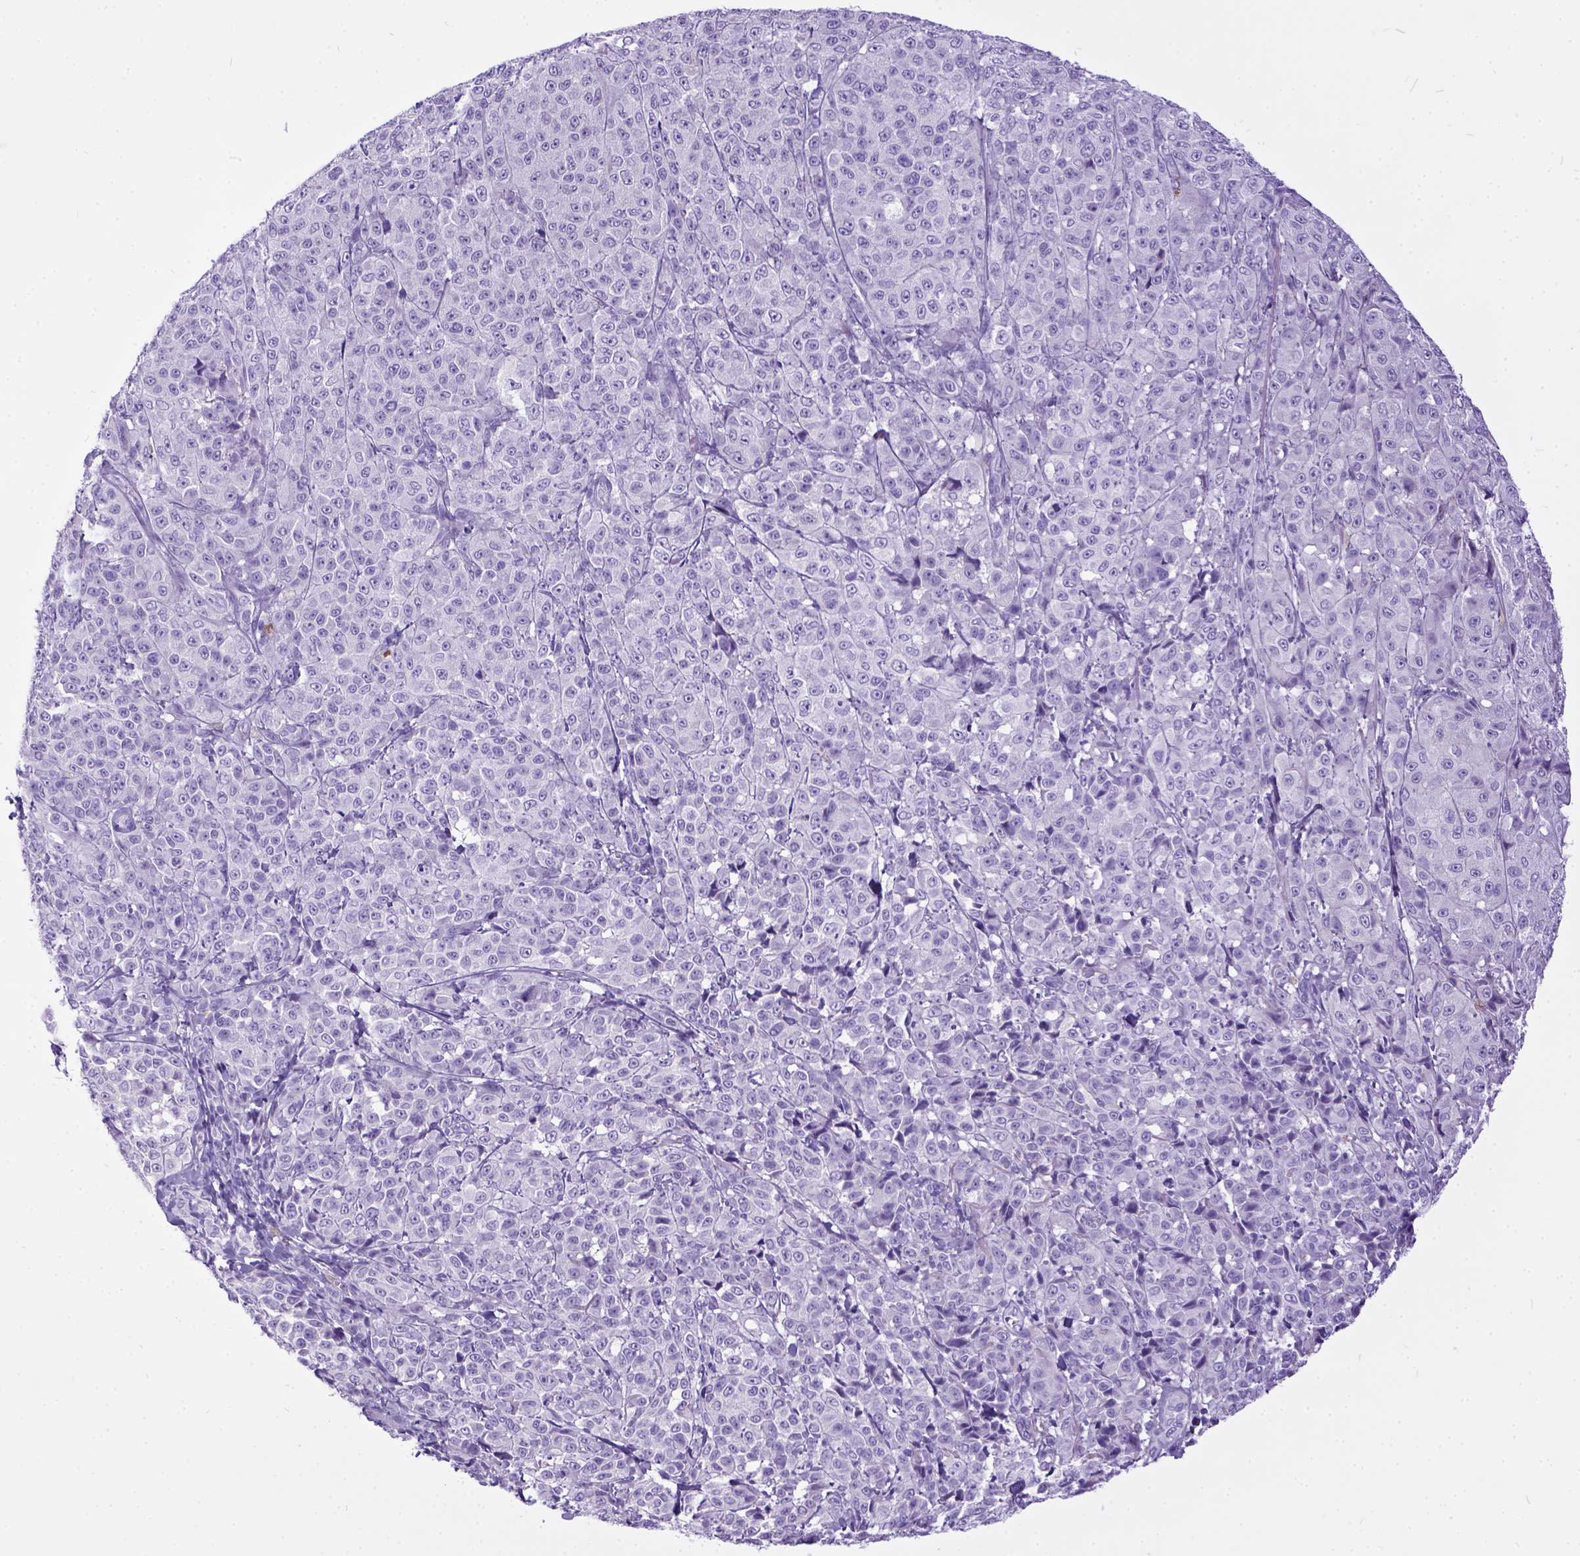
{"staining": {"intensity": "negative", "quantity": "none", "location": "none"}, "tissue": "melanoma", "cell_type": "Tumor cells", "image_type": "cancer", "snomed": [{"axis": "morphology", "description": "Malignant melanoma, NOS"}, {"axis": "topography", "description": "Skin"}], "caption": "This is an immunohistochemistry photomicrograph of malignant melanoma. There is no staining in tumor cells.", "gene": "IGF2", "patient": {"sex": "male", "age": 89}}